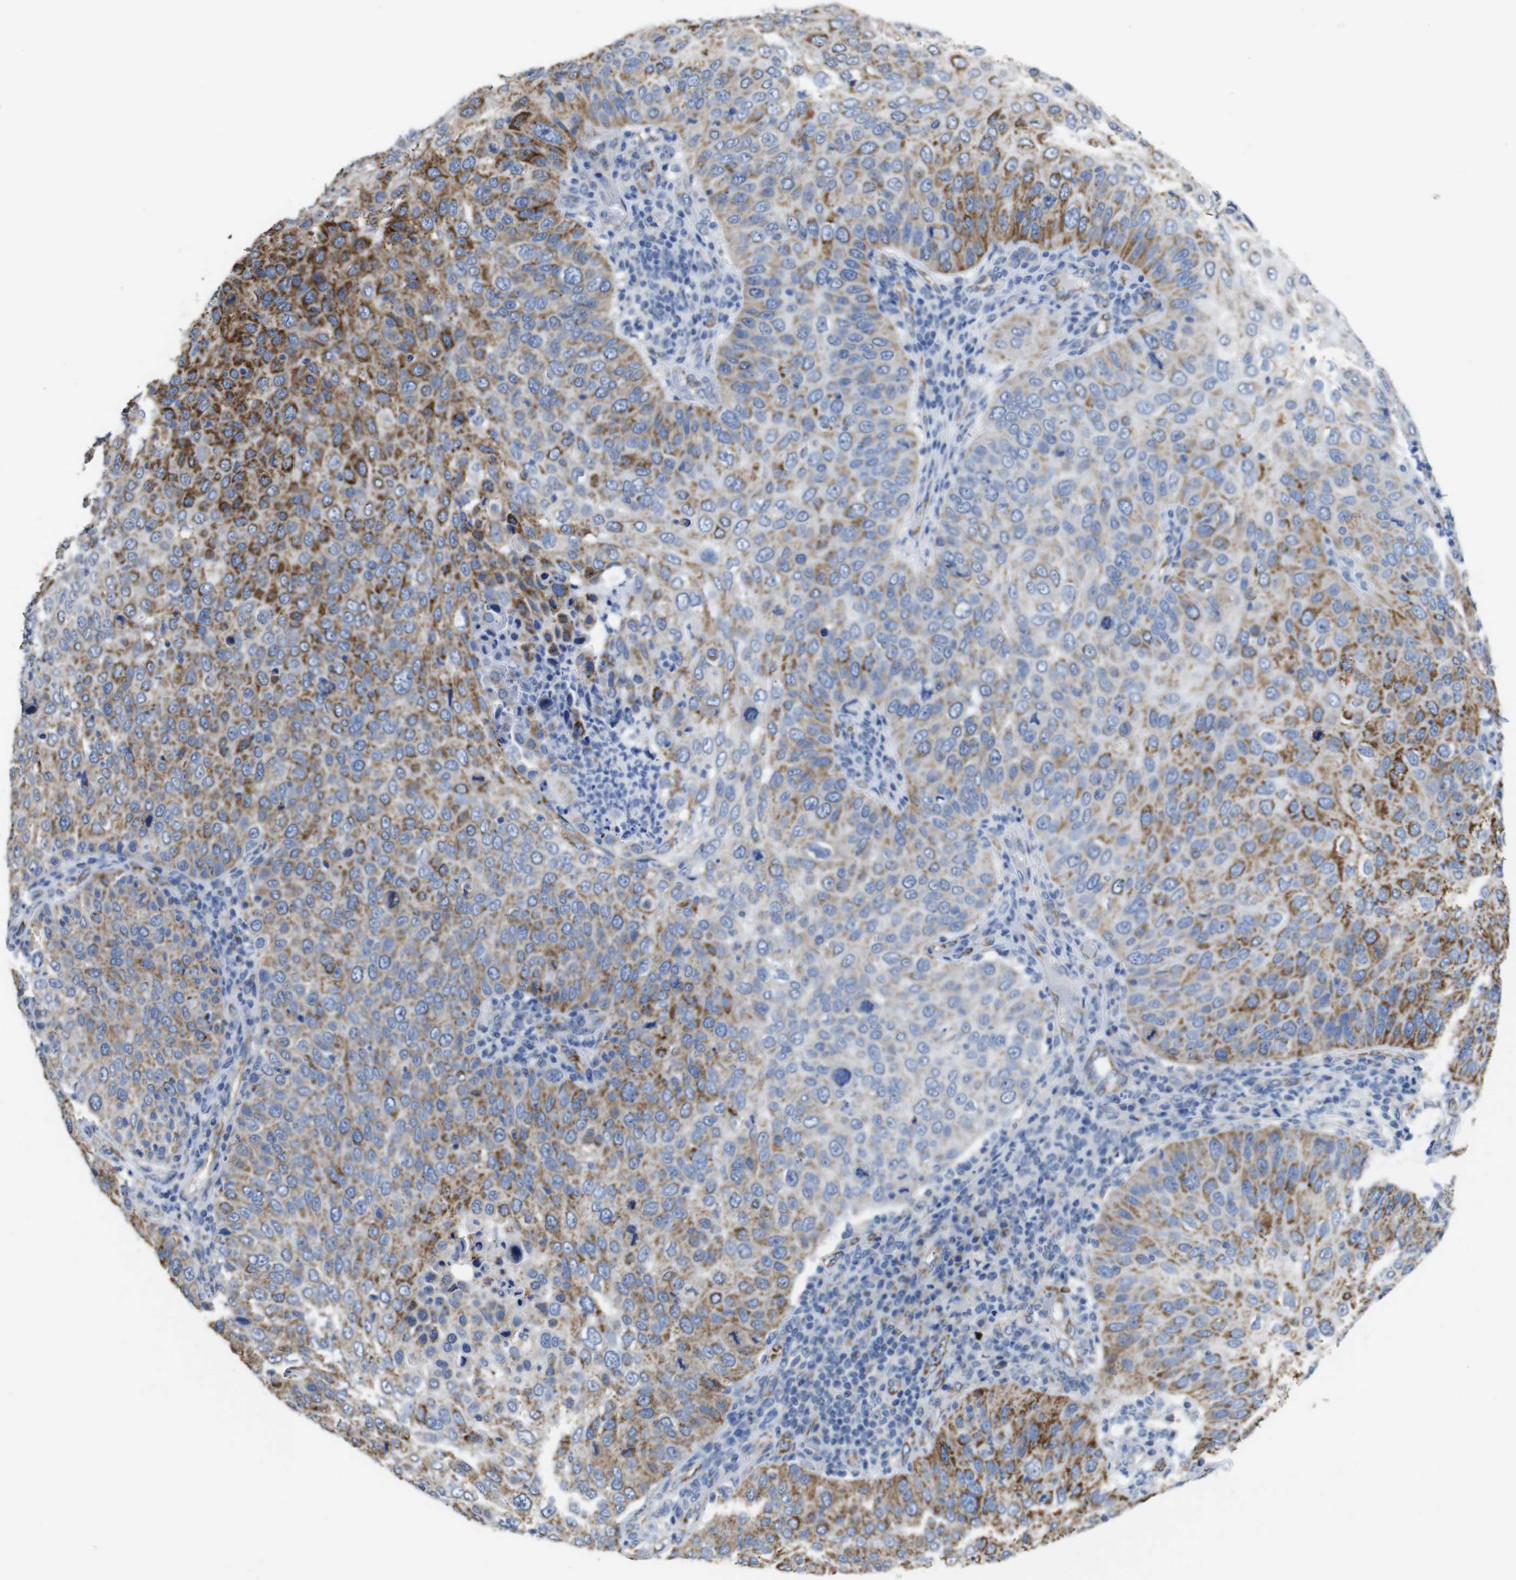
{"staining": {"intensity": "strong", "quantity": "25%-75%", "location": "cytoplasmic/membranous"}, "tissue": "skin cancer", "cell_type": "Tumor cells", "image_type": "cancer", "snomed": [{"axis": "morphology", "description": "Squamous cell carcinoma, NOS"}, {"axis": "topography", "description": "Skin"}], "caption": "This micrograph shows squamous cell carcinoma (skin) stained with immunohistochemistry (IHC) to label a protein in brown. The cytoplasmic/membranous of tumor cells show strong positivity for the protein. Nuclei are counter-stained blue.", "gene": "MAOA", "patient": {"sex": "male", "age": 87}}